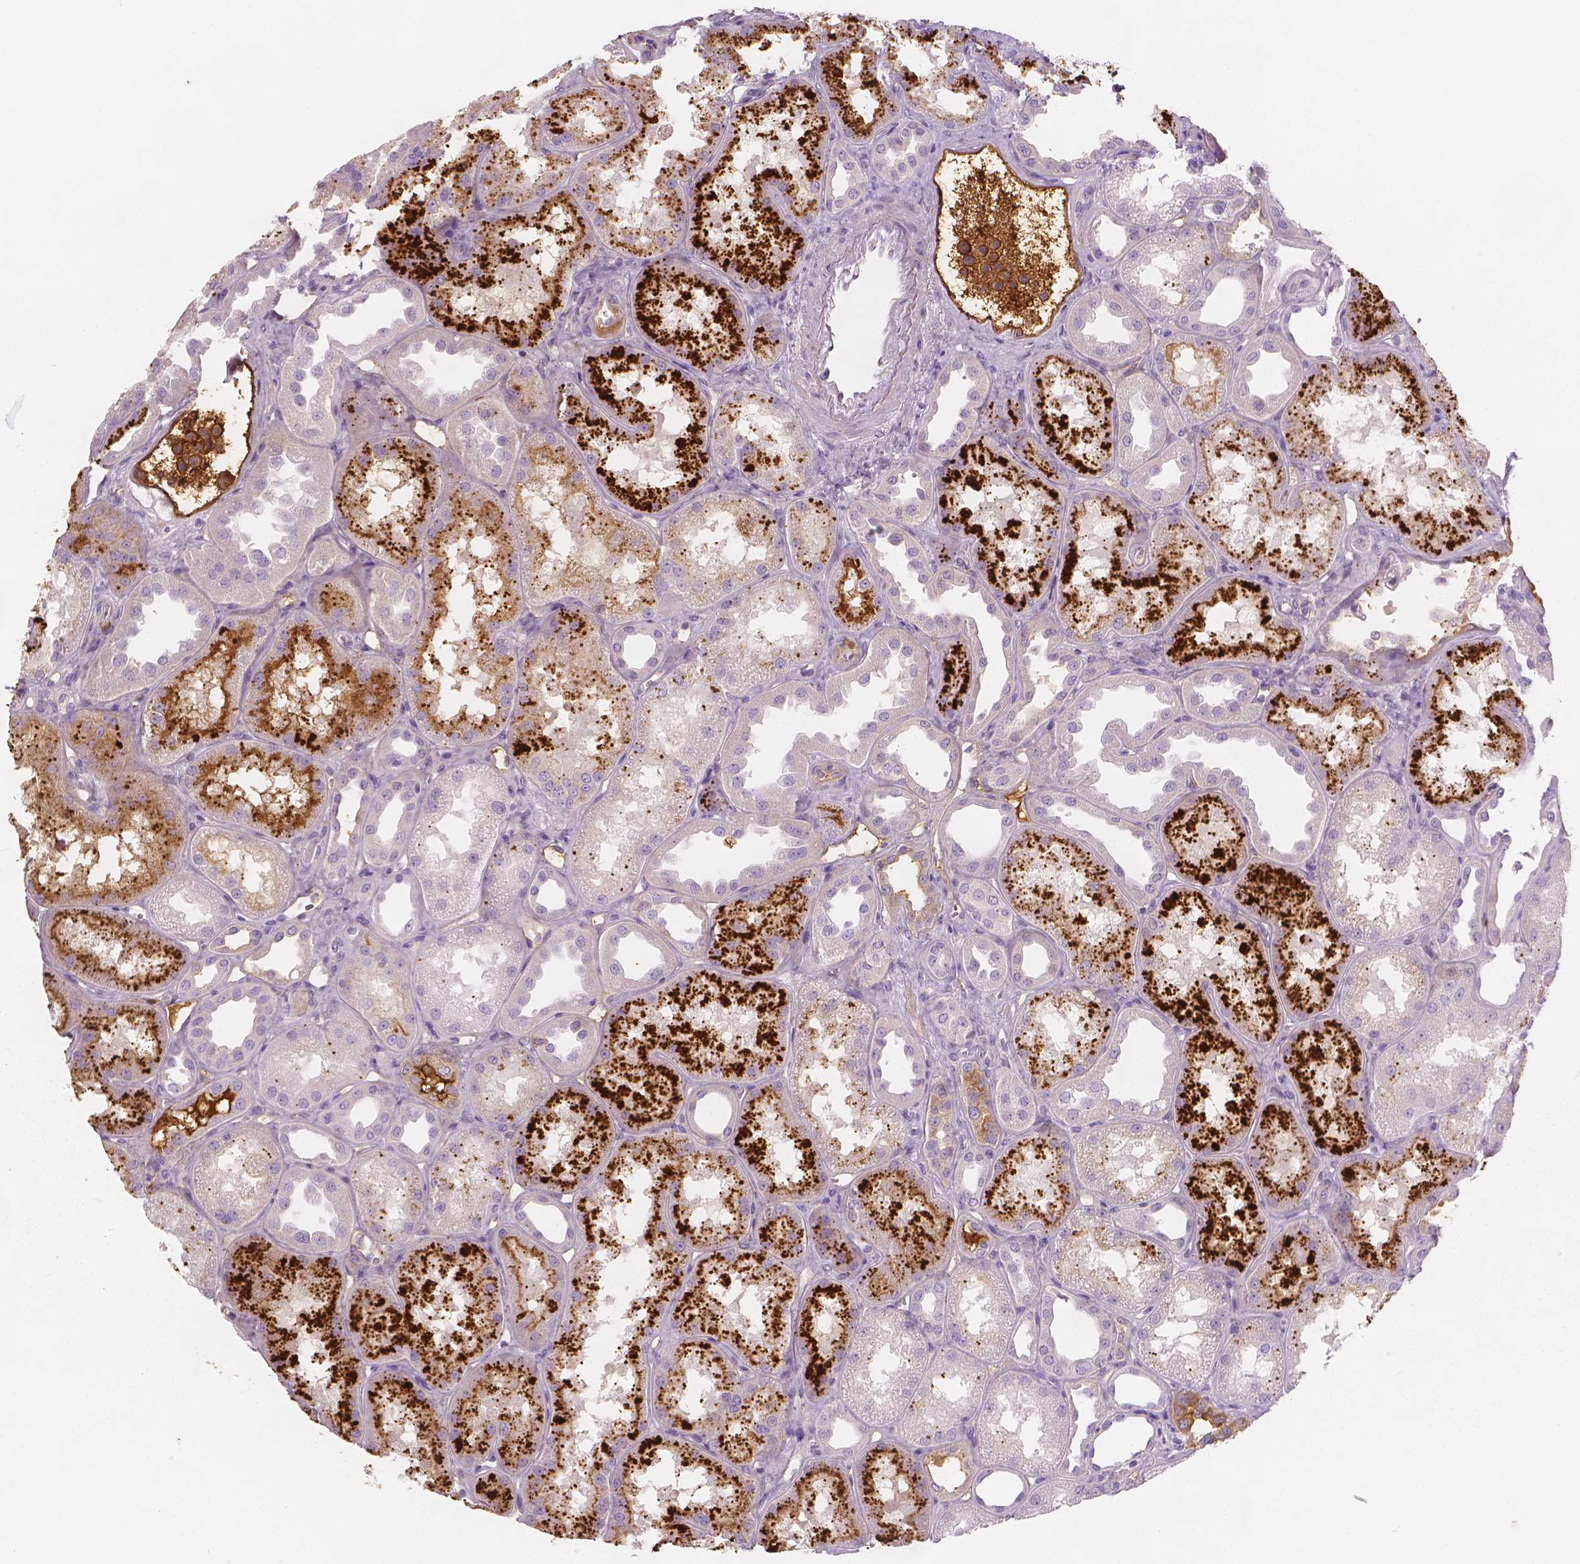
{"staining": {"intensity": "negative", "quantity": "none", "location": "none"}, "tissue": "kidney", "cell_type": "Cells in glomeruli", "image_type": "normal", "snomed": [{"axis": "morphology", "description": "Normal tissue, NOS"}, {"axis": "topography", "description": "Kidney"}], "caption": "This is a photomicrograph of IHC staining of normal kidney, which shows no positivity in cells in glomeruli. (DAB (3,3'-diaminobenzidine) immunohistochemistry (IHC) visualized using brightfield microscopy, high magnification).", "gene": "APOA4", "patient": {"sex": "male", "age": 61}}